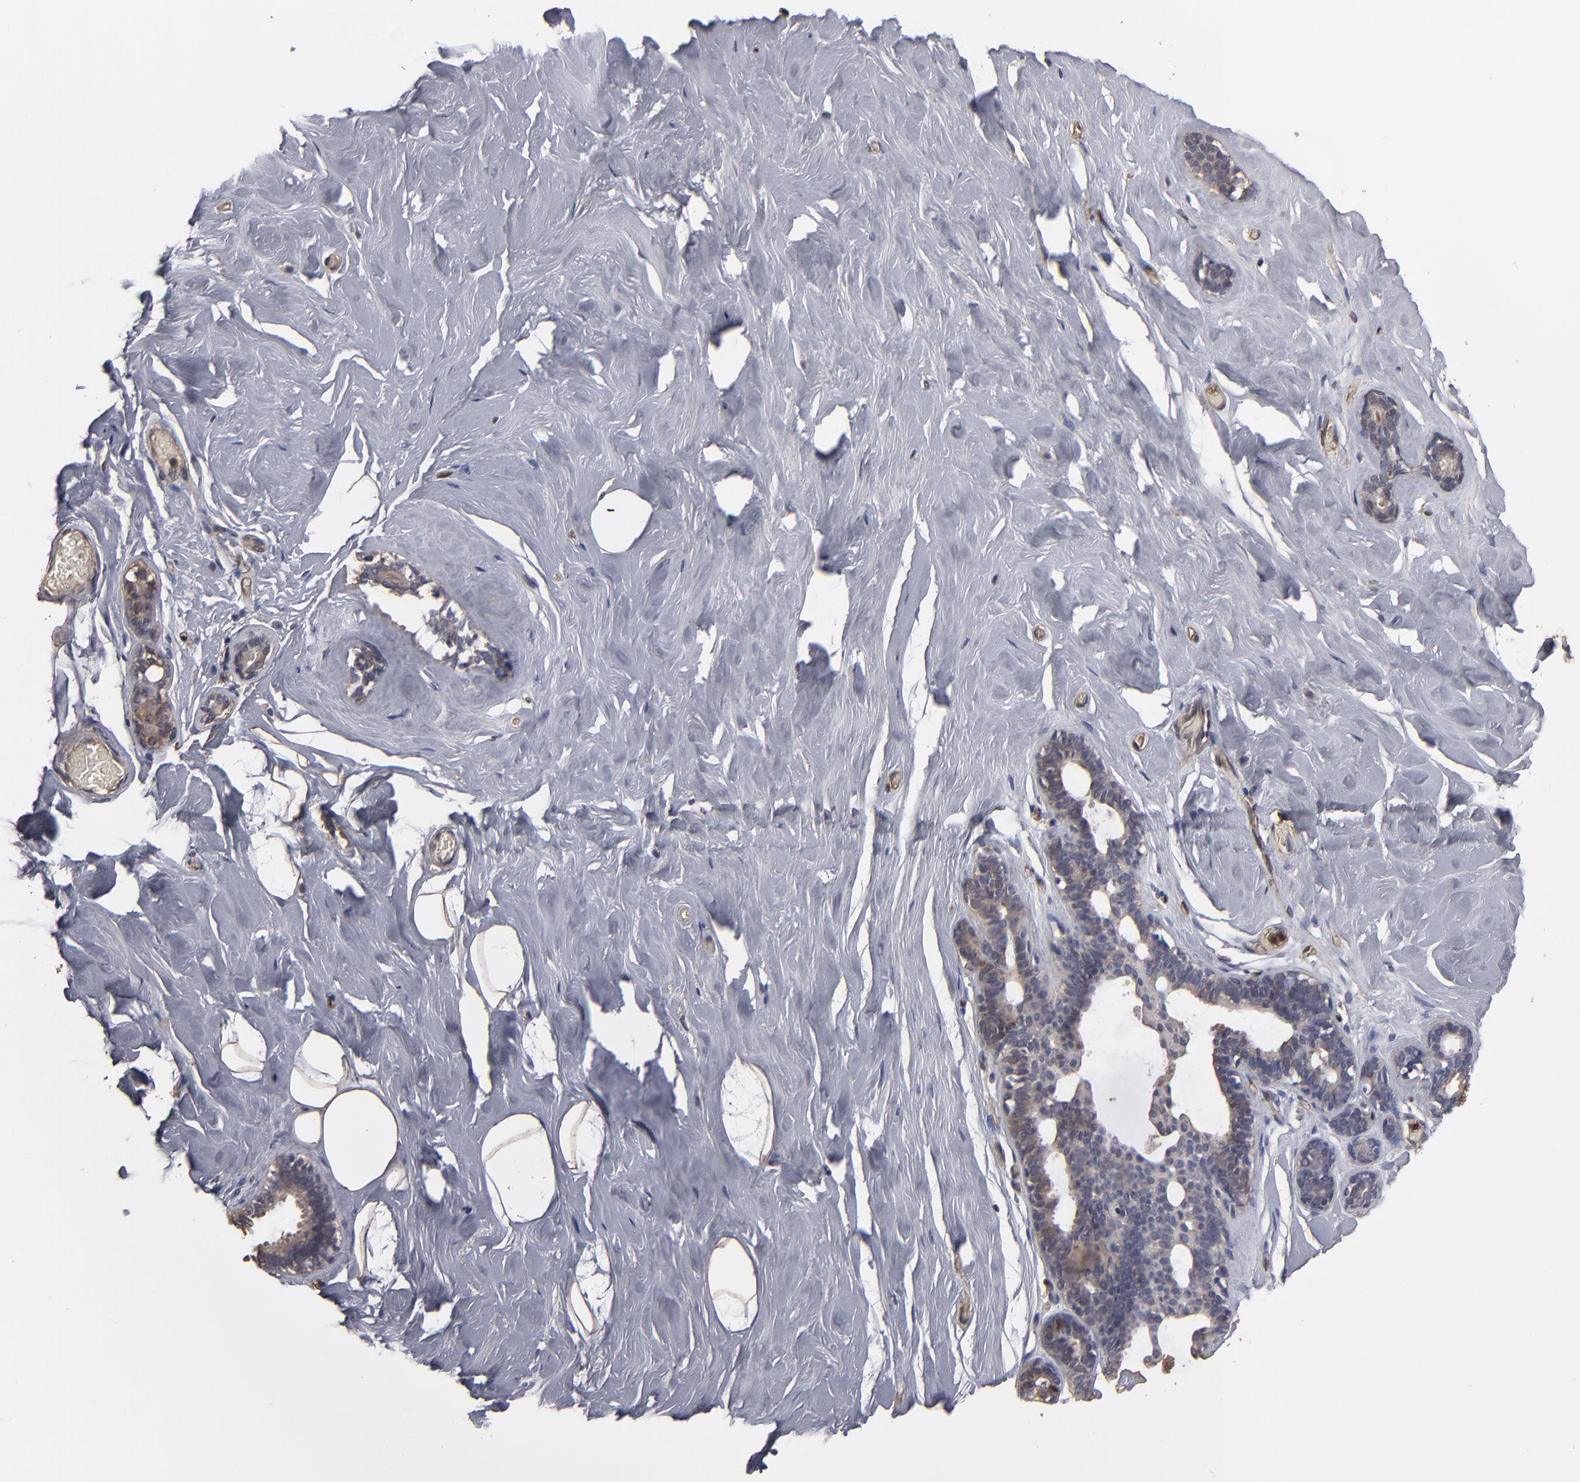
{"staining": {"intensity": "weak", "quantity": ">75%", "location": "cytoplasmic/membranous"}, "tissue": "breast", "cell_type": "Adipocytes", "image_type": "normal", "snomed": [{"axis": "morphology", "description": "Normal tissue, NOS"}, {"axis": "topography", "description": "Breast"}], "caption": "The micrograph exhibits staining of normal breast, revealing weak cytoplasmic/membranous protein positivity (brown color) within adipocytes. (IHC, brightfield microscopy, high magnification).", "gene": "RO60", "patient": {"sex": "female", "age": 75}}